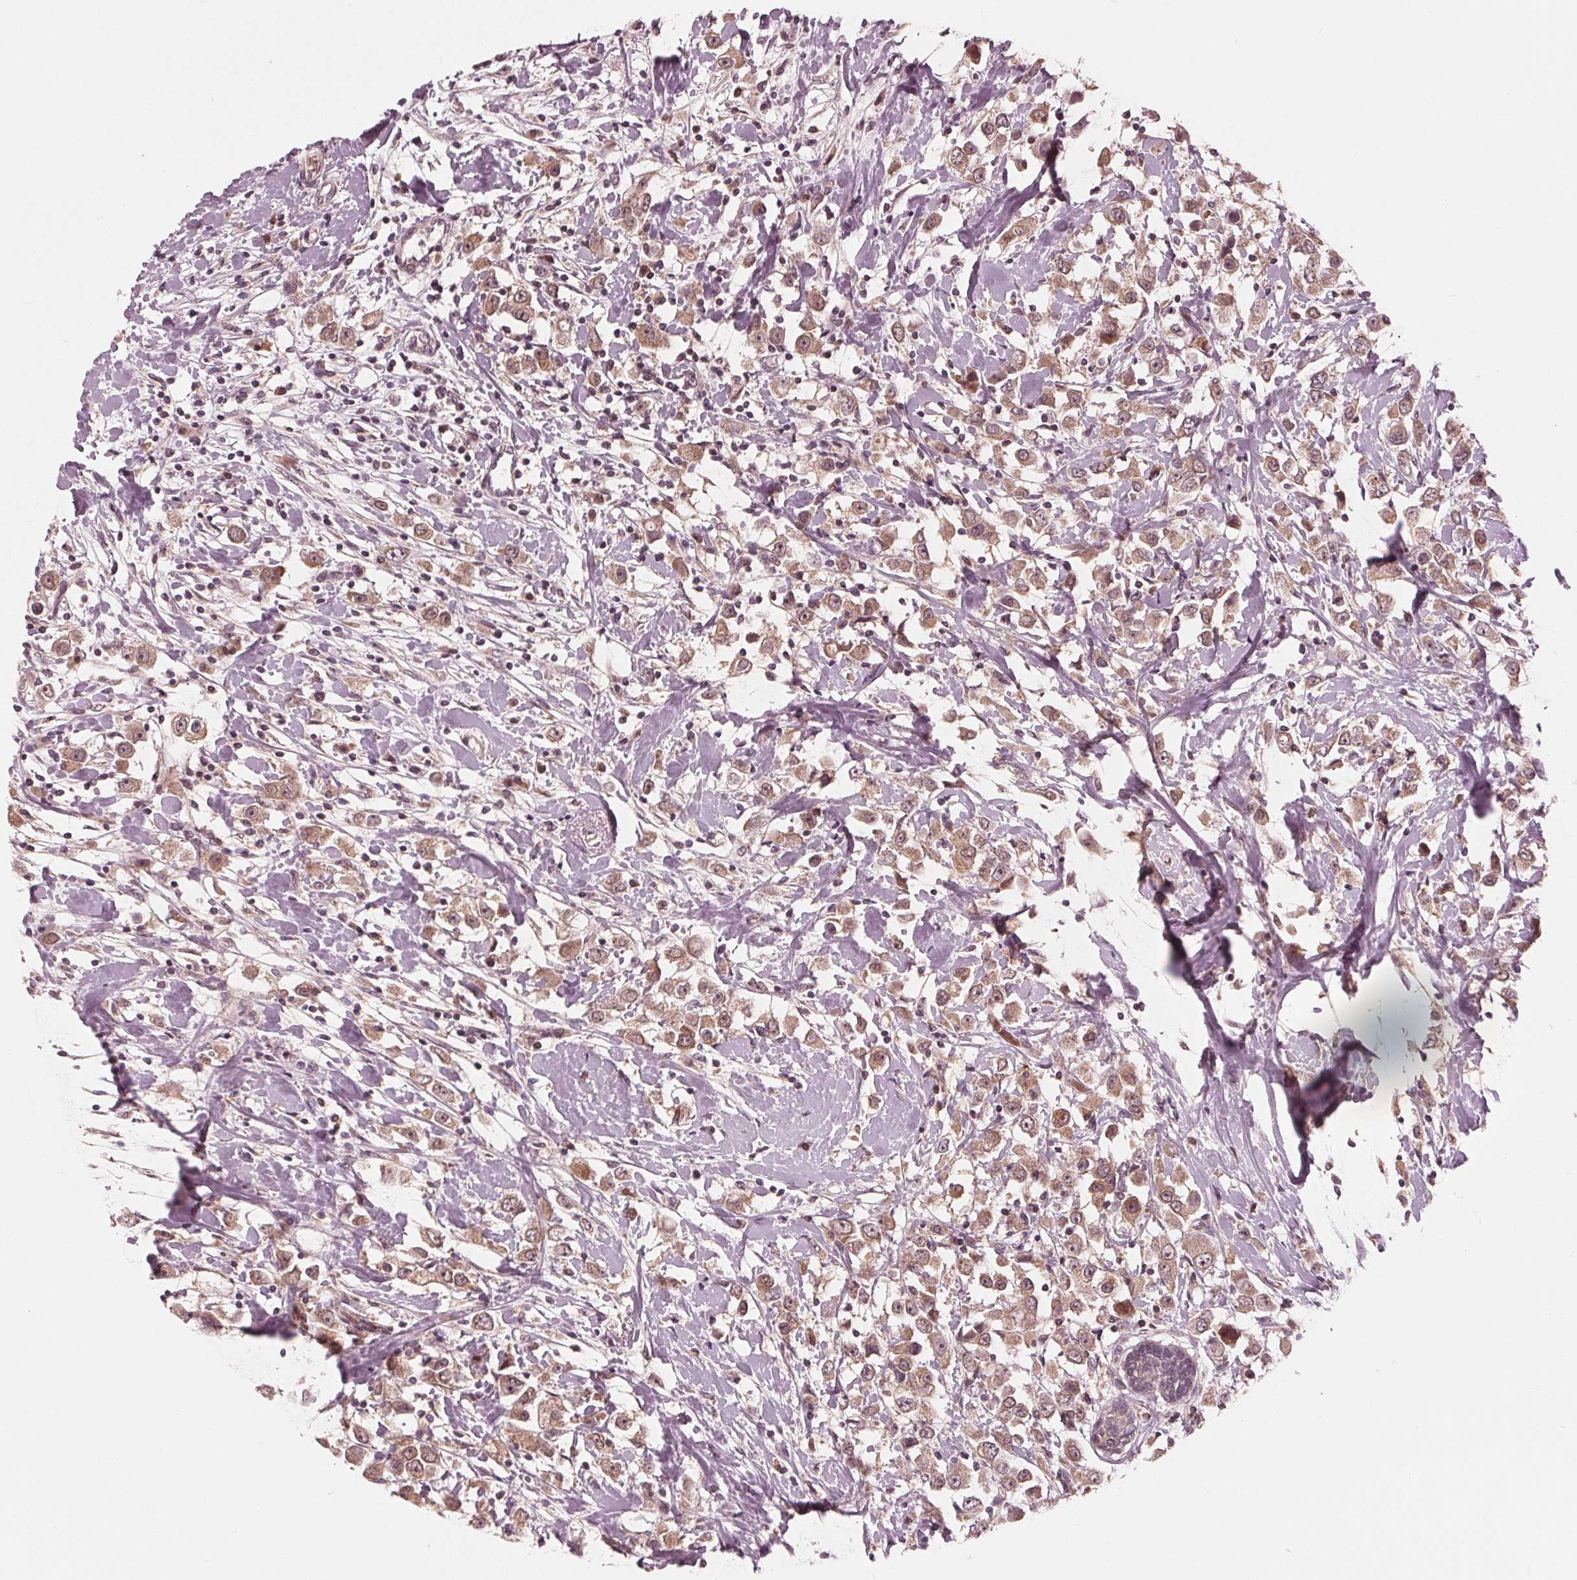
{"staining": {"intensity": "weak", "quantity": ">75%", "location": "cytoplasmic/membranous"}, "tissue": "breast cancer", "cell_type": "Tumor cells", "image_type": "cancer", "snomed": [{"axis": "morphology", "description": "Duct carcinoma"}, {"axis": "topography", "description": "Breast"}], "caption": "Protein expression analysis of breast cancer demonstrates weak cytoplasmic/membranous expression in approximately >75% of tumor cells. Using DAB (brown) and hematoxylin (blue) stains, captured at high magnification using brightfield microscopy.", "gene": "UBALD1", "patient": {"sex": "female", "age": 61}}